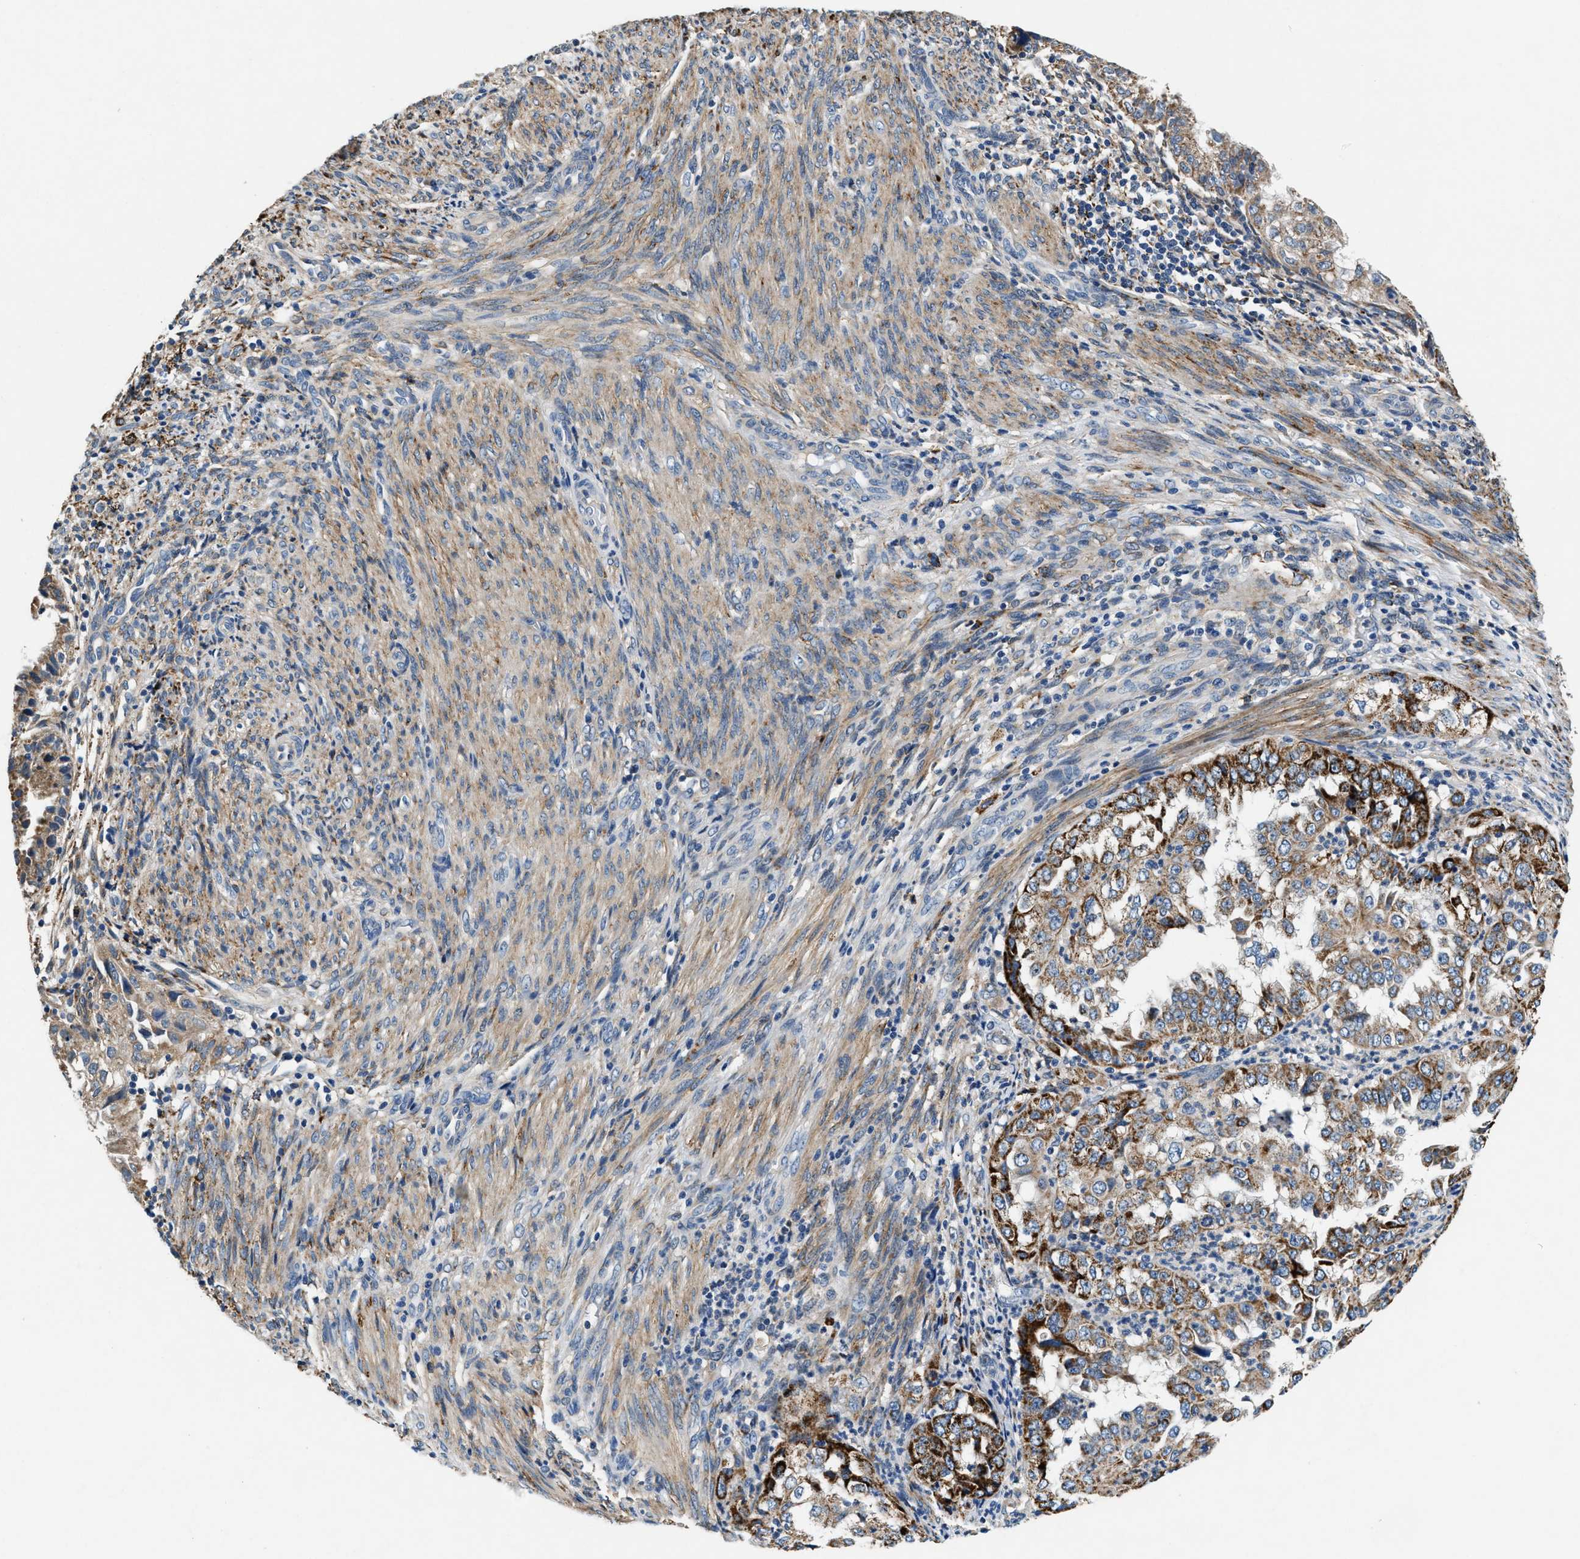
{"staining": {"intensity": "strong", "quantity": "25%-75%", "location": "cytoplasmic/membranous"}, "tissue": "endometrial cancer", "cell_type": "Tumor cells", "image_type": "cancer", "snomed": [{"axis": "morphology", "description": "Adenocarcinoma, NOS"}, {"axis": "topography", "description": "Endometrium"}], "caption": "Endometrial cancer (adenocarcinoma) stained with a protein marker displays strong staining in tumor cells.", "gene": "PRTFDC1", "patient": {"sex": "female", "age": 85}}